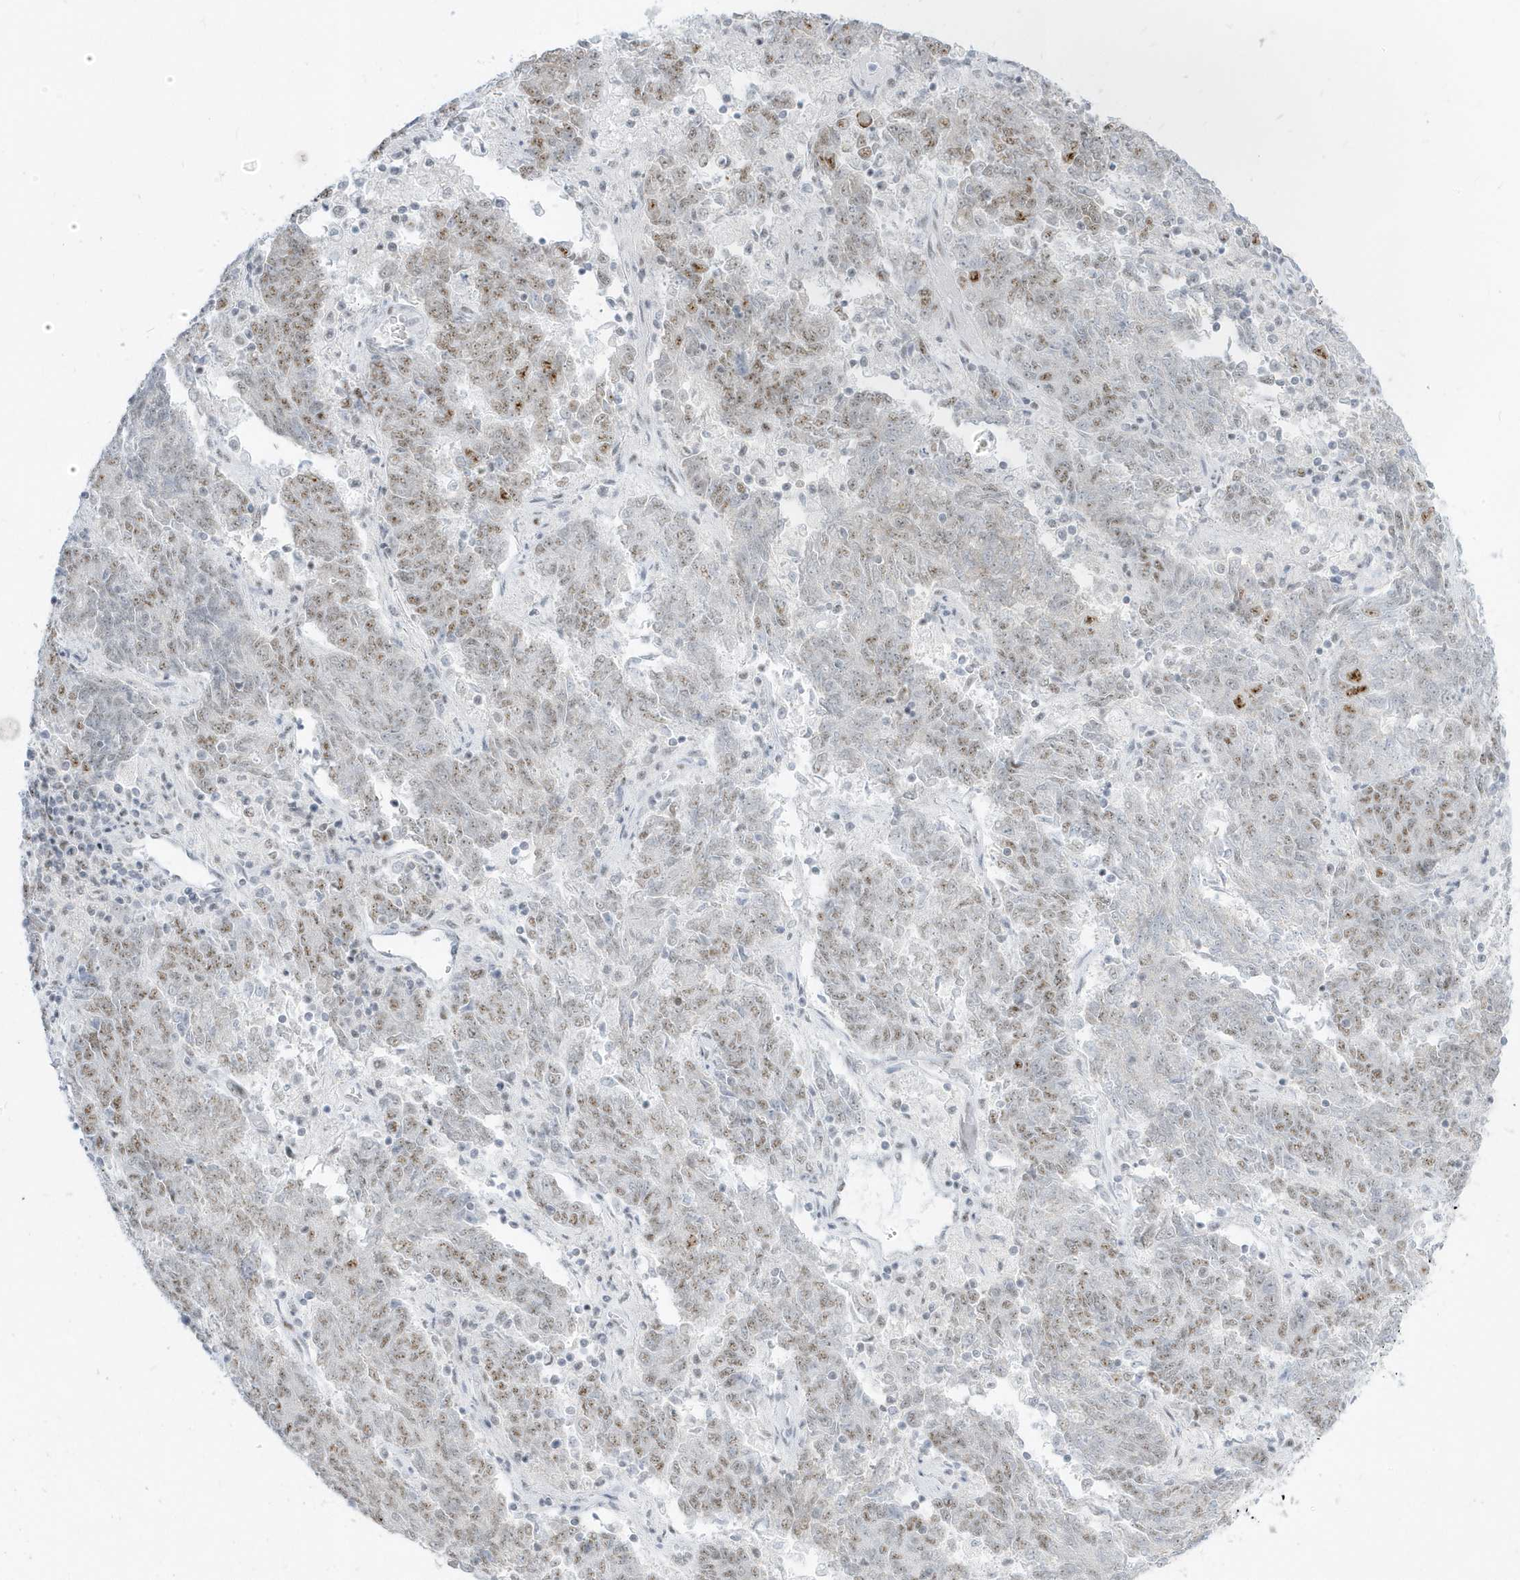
{"staining": {"intensity": "moderate", "quantity": ">75%", "location": "nuclear"}, "tissue": "endometrial cancer", "cell_type": "Tumor cells", "image_type": "cancer", "snomed": [{"axis": "morphology", "description": "Adenocarcinoma, NOS"}, {"axis": "topography", "description": "Endometrium"}], "caption": "An immunohistochemistry histopathology image of neoplastic tissue is shown. Protein staining in brown shows moderate nuclear positivity in endometrial cancer within tumor cells.", "gene": "PLEKHN1", "patient": {"sex": "female", "age": 80}}